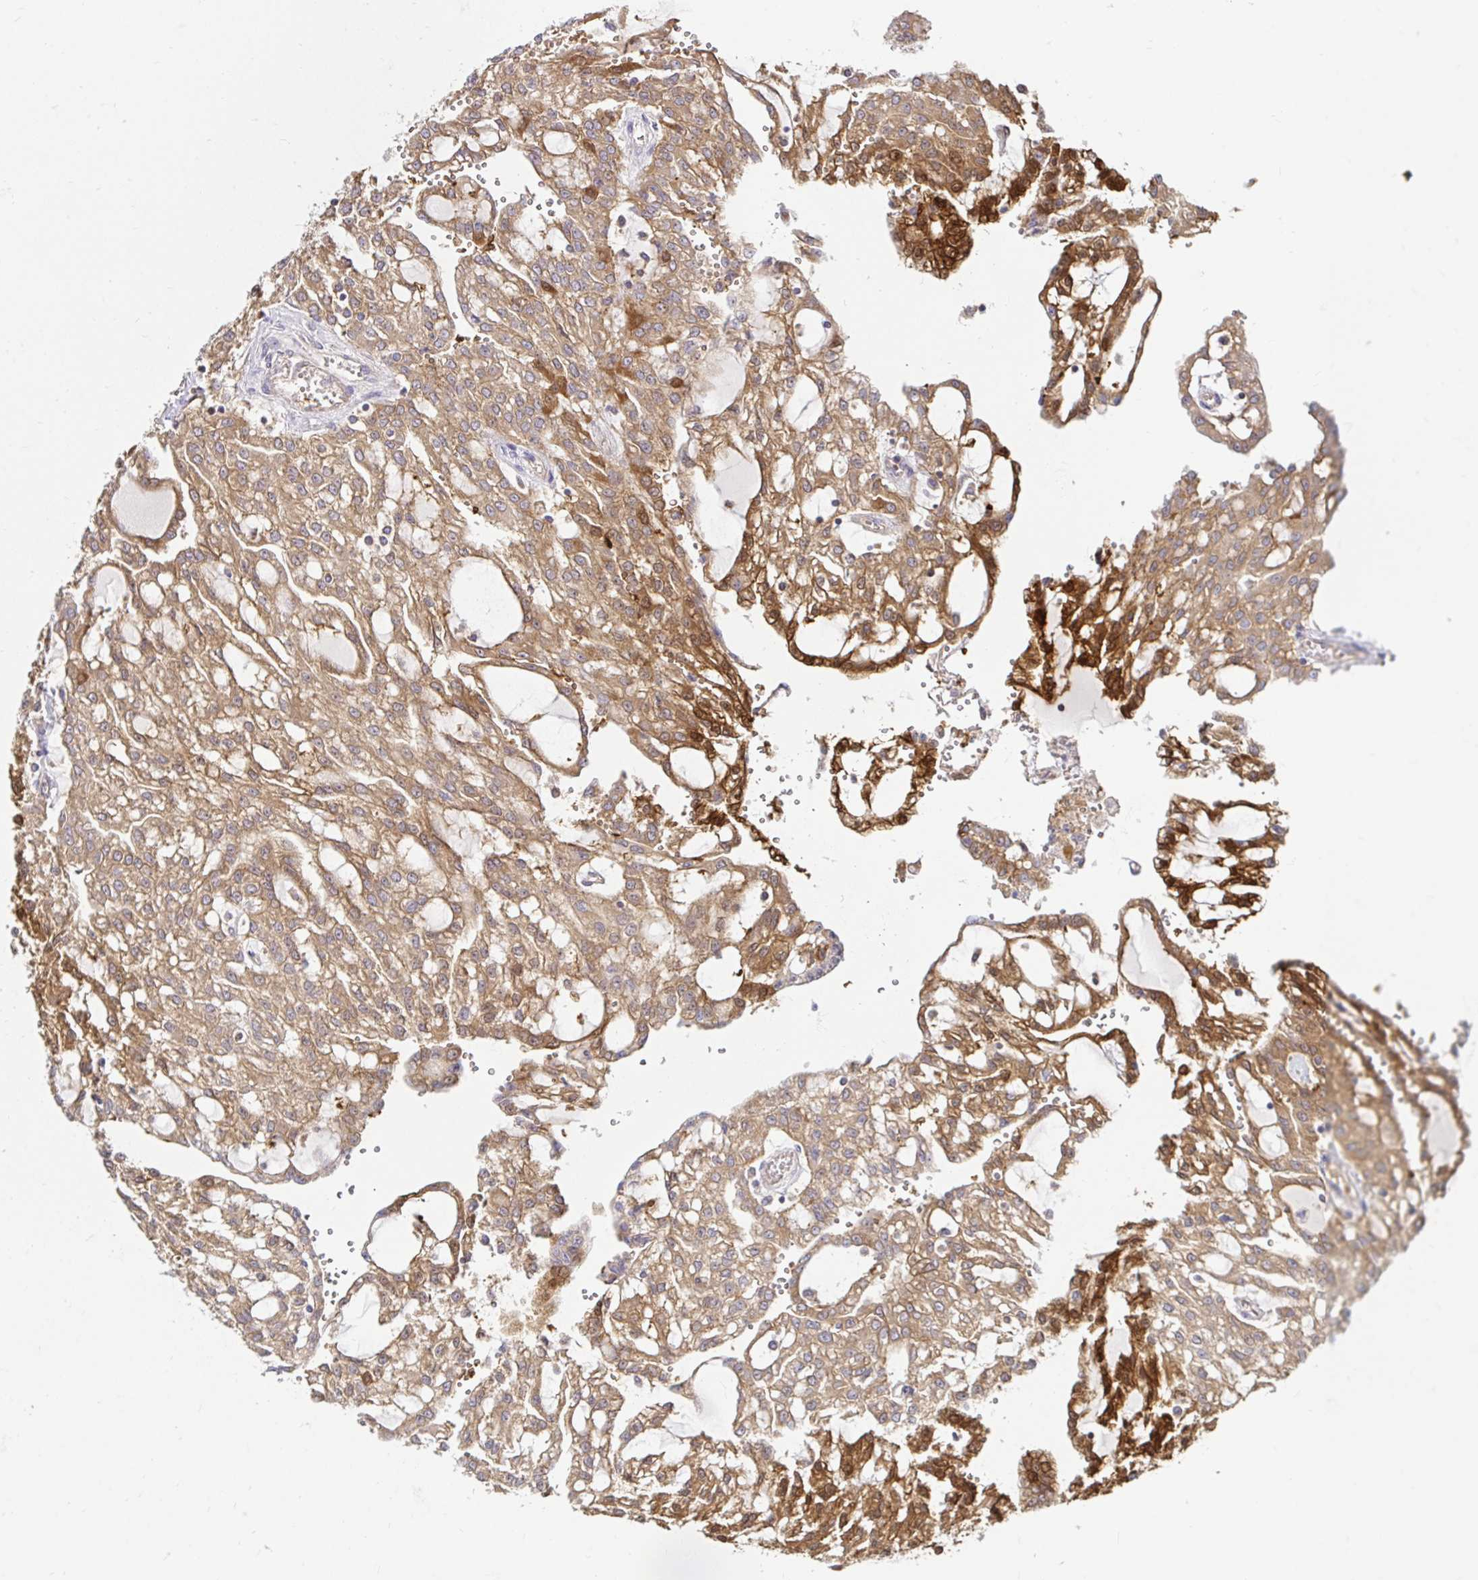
{"staining": {"intensity": "strong", "quantity": "<25%", "location": "cytoplasmic/membranous"}, "tissue": "renal cancer", "cell_type": "Tumor cells", "image_type": "cancer", "snomed": [{"axis": "morphology", "description": "Adenocarcinoma, NOS"}, {"axis": "topography", "description": "Kidney"}], "caption": "A brown stain shows strong cytoplasmic/membranous positivity of a protein in human renal adenocarcinoma tumor cells.", "gene": "ITGA2", "patient": {"sex": "male", "age": 63}}